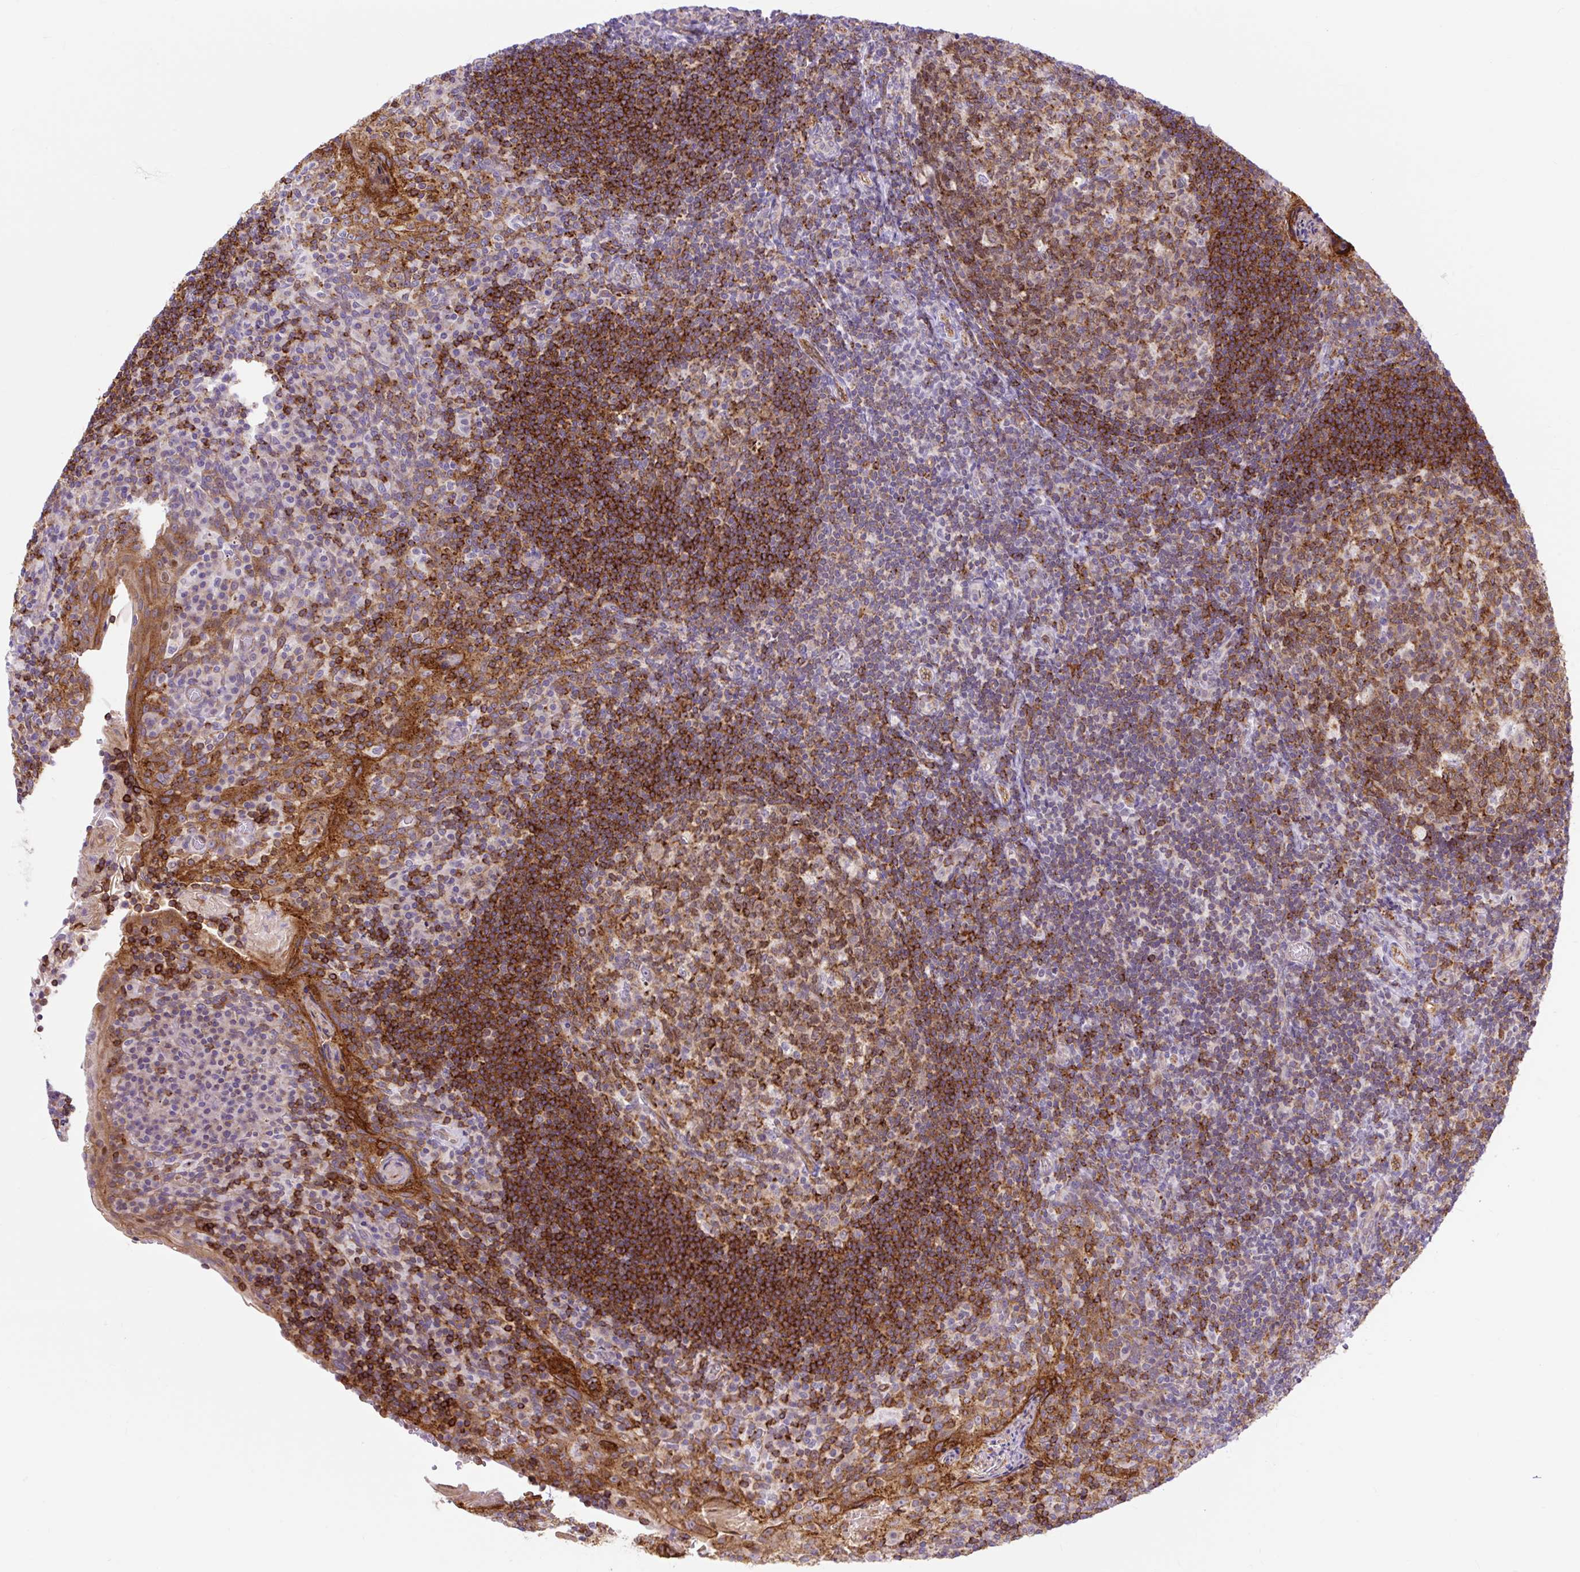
{"staining": {"intensity": "strong", "quantity": "25%-75%", "location": "cytoplasmic/membranous"}, "tissue": "tonsil", "cell_type": "Germinal center cells", "image_type": "normal", "snomed": [{"axis": "morphology", "description": "Normal tissue, NOS"}, {"axis": "topography", "description": "Tonsil"}], "caption": "This is a photomicrograph of IHC staining of normal tonsil, which shows strong positivity in the cytoplasmic/membranous of germinal center cells.", "gene": "HIP1R", "patient": {"sex": "male", "age": 17}}